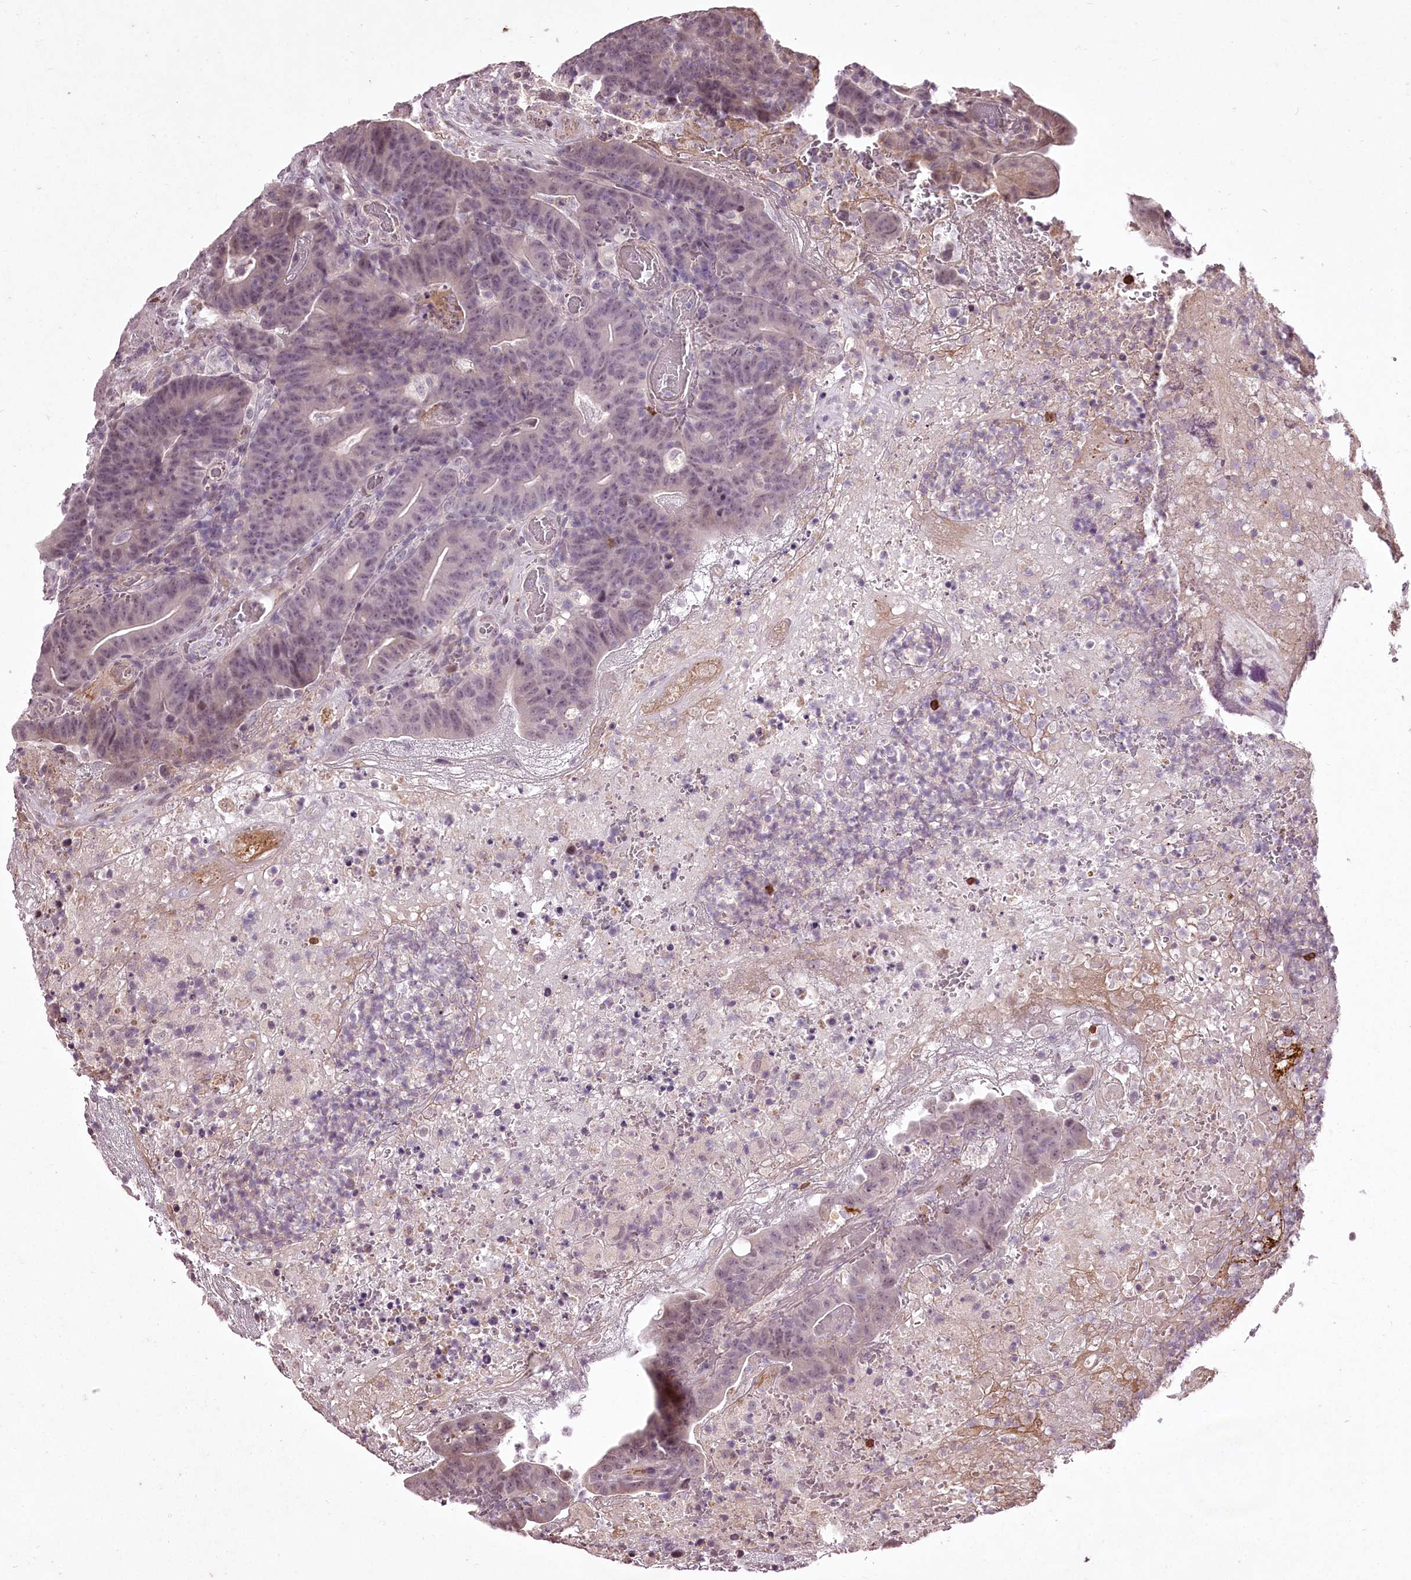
{"staining": {"intensity": "weak", "quantity": "<25%", "location": "nuclear"}, "tissue": "colorectal cancer", "cell_type": "Tumor cells", "image_type": "cancer", "snomed": [{"axis": "morphology", "description": "Normal tissue, NOS"}, {"axis": "morphology", "description": "Adenocarcinoma, NOS"}, {"axis": "topography", "description": "Colon"}], "caption": "Image shows no significant protein positivity in tumor cells of colorectal adenocarcinoma.", "gene": "ADRA1D", "patient": {"sex": "female", "age": 75}}